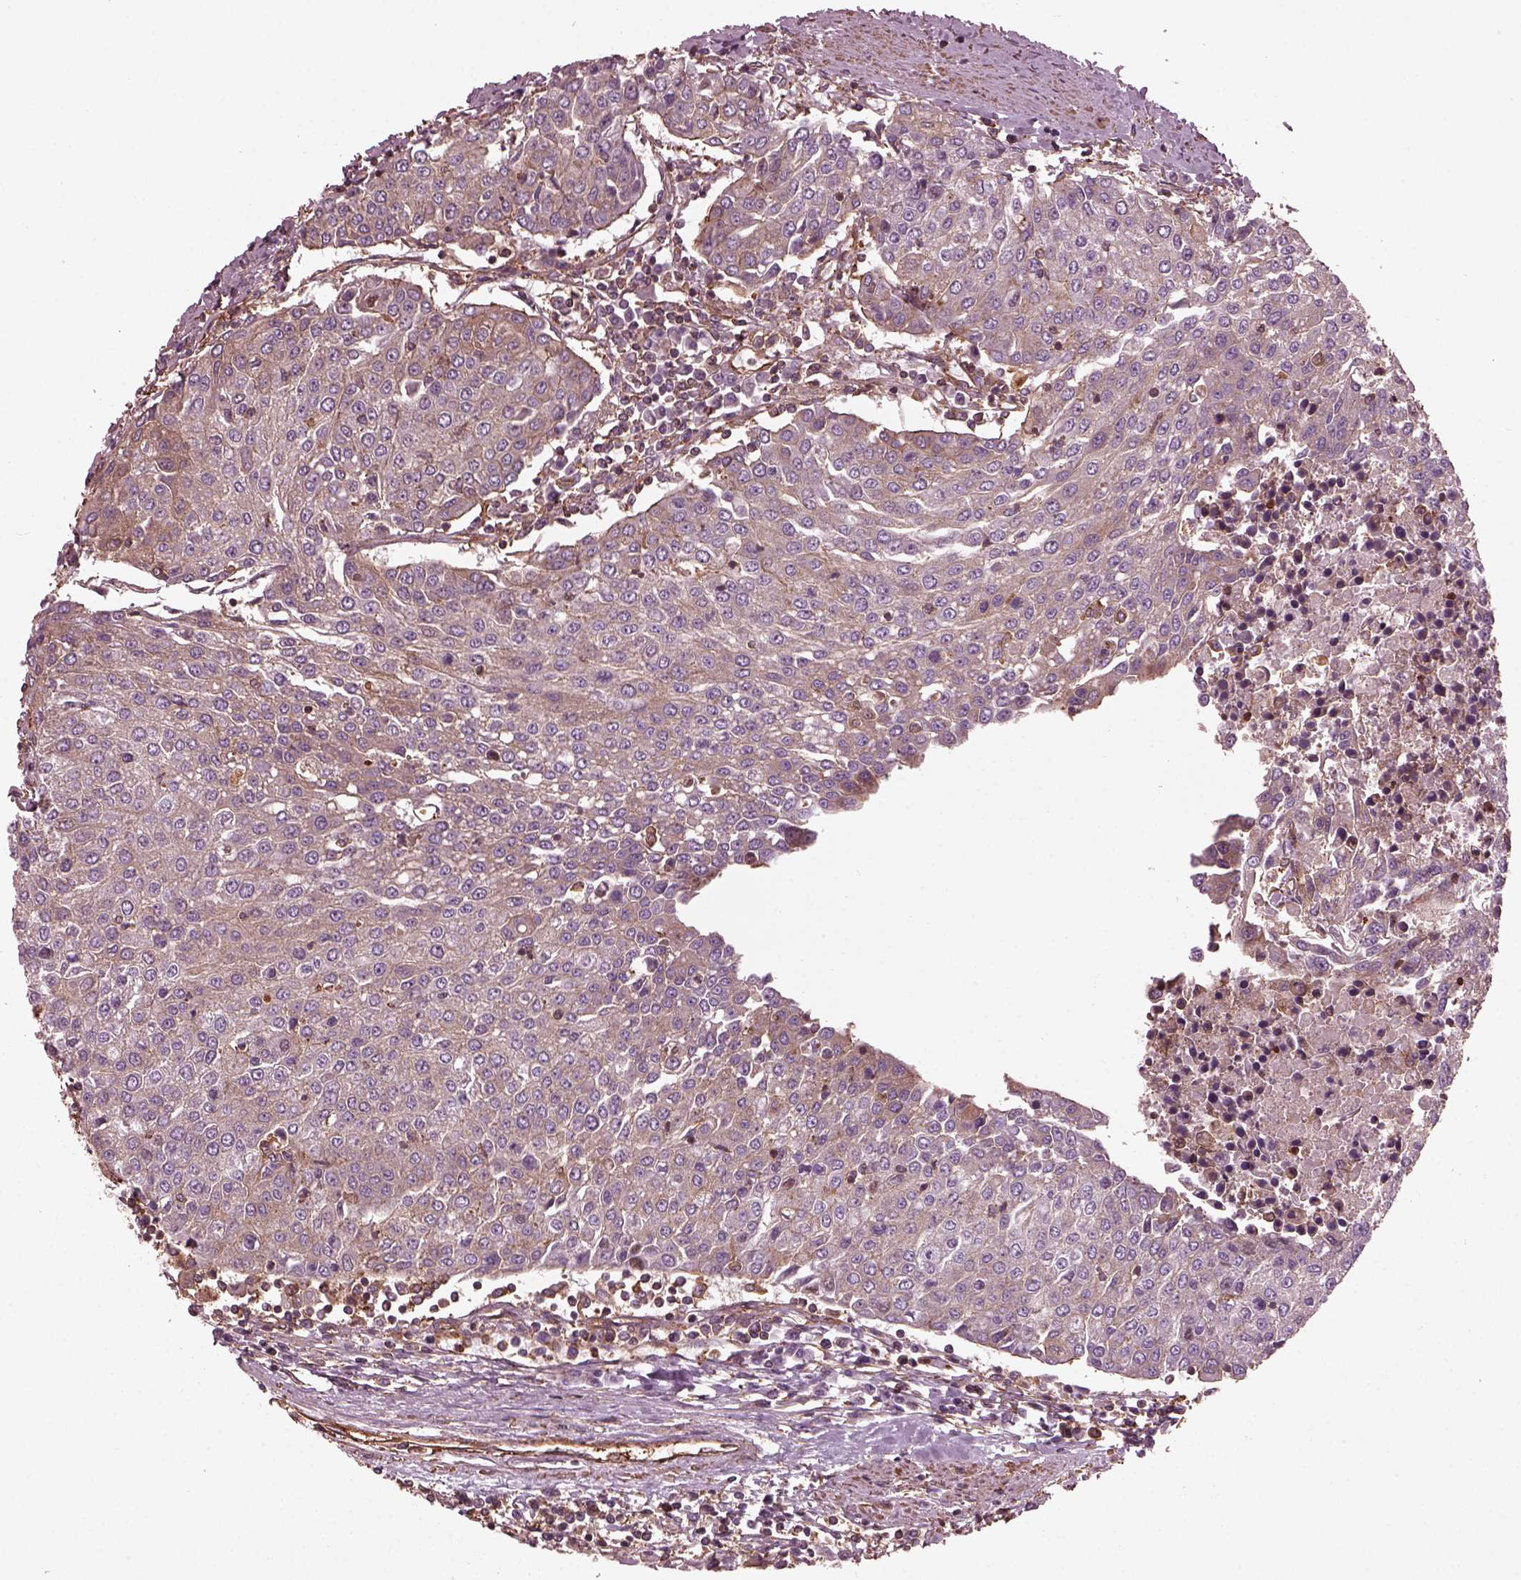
{"staining": {"intensity": "weak", "quantity": "25%-75%", "location": "cytoplasmic/membranous"}, "tissue": "urothelial cancer", "cell_type": "Tumor cells", "image_type": "cancer", "snomed": [{"axis": "morphology", "description": "Urothelial carcinoma, High grade"}, {"axis": "topography", "description": "Urinary bladder"}], "caption": "This is an image of IHC staining of urothelial carcinoma (high-grade), which shows weak expression in the cytoplasmic/membranous of tumor cells.", "gene": "MYL6", "patient": {"sex": "female", "age": 85}}